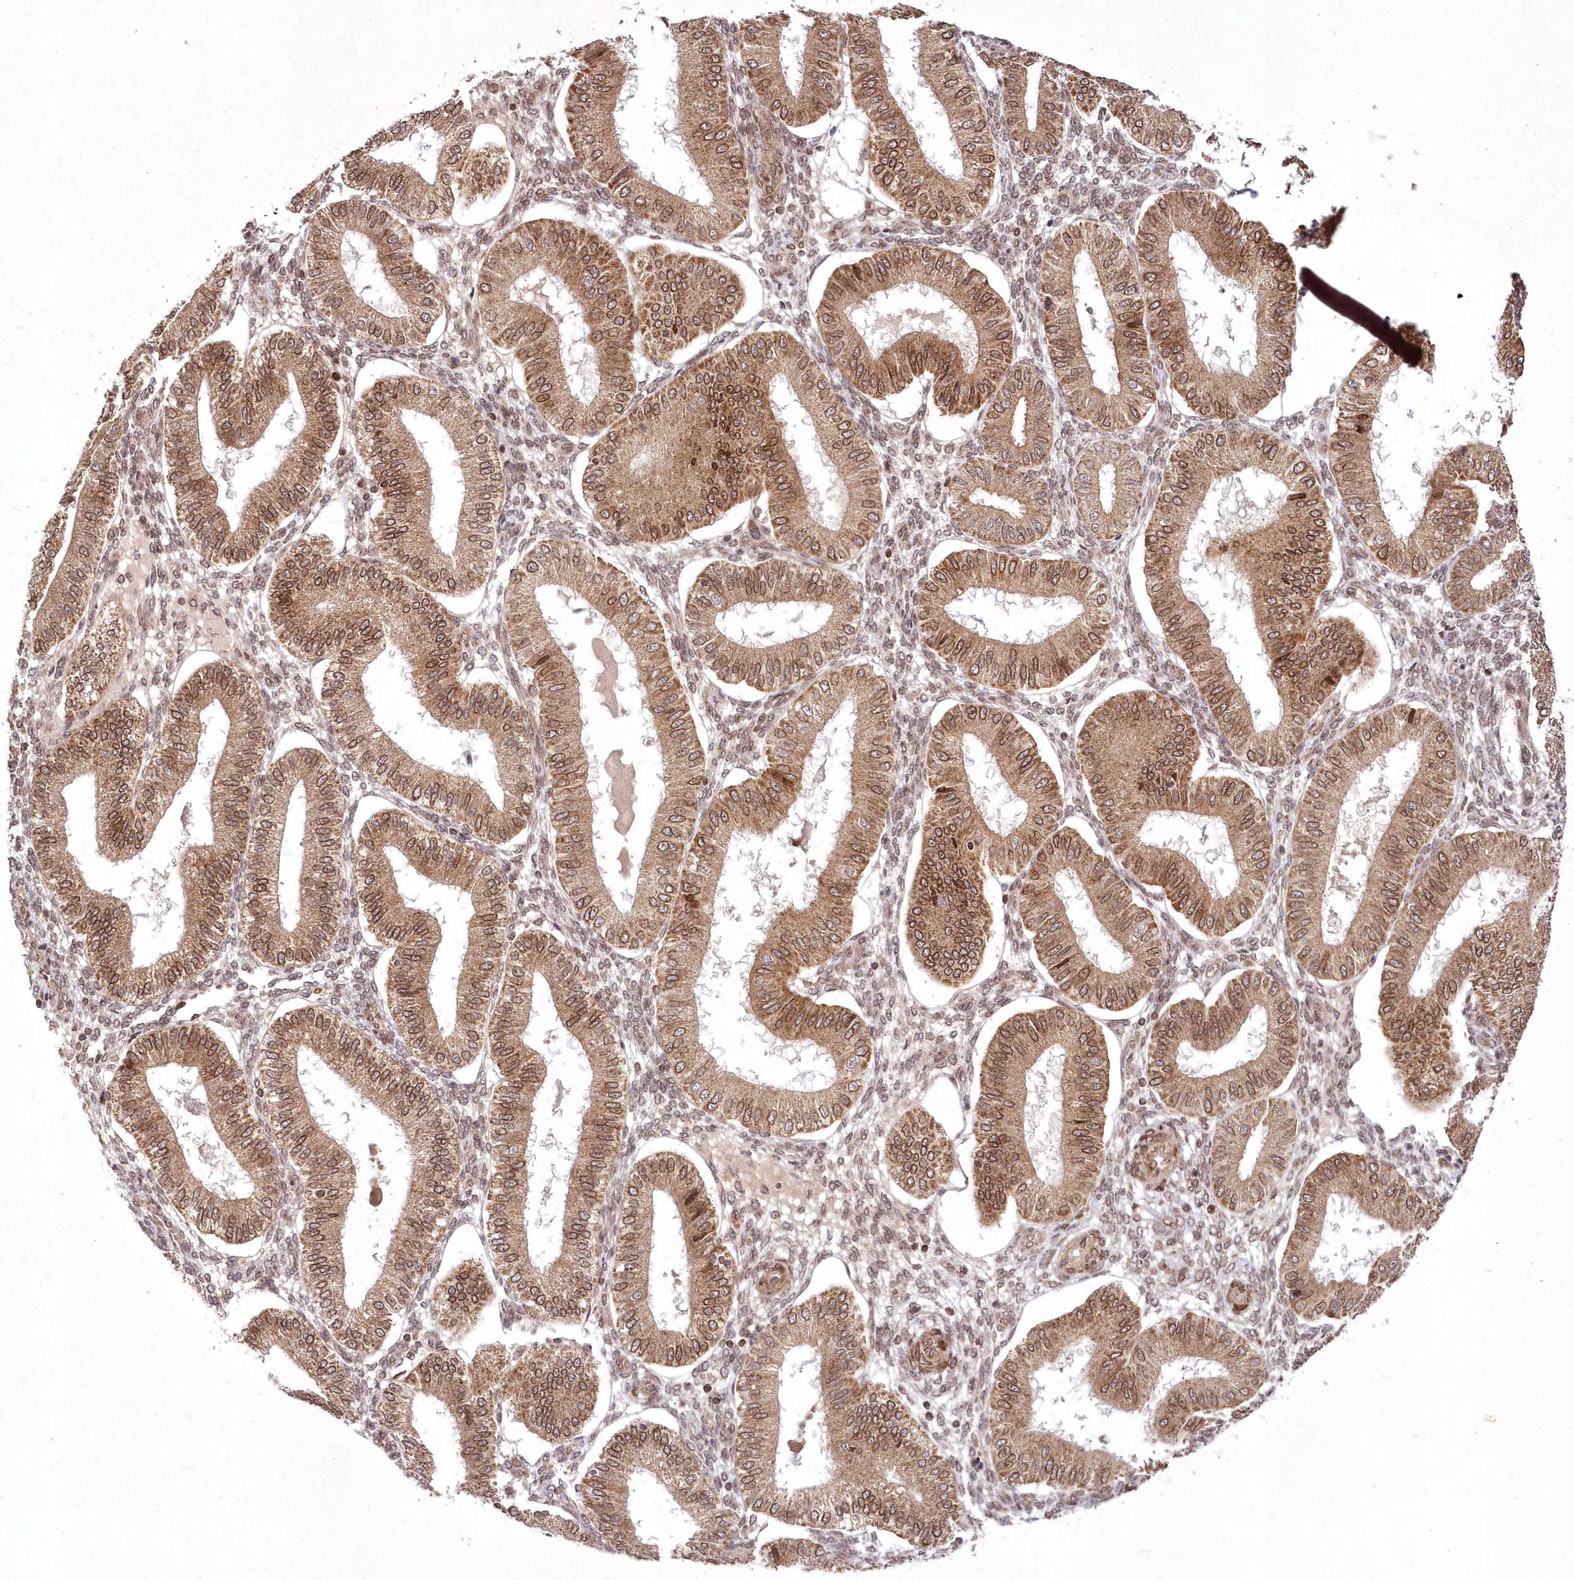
{"staining": {"intensity": "weak", "quantity": "25%-75%", "location": "cytoplasmic/membranous,nuclear"}, "tissue": "endometrium", "cell_type": "Cells in endometrial stroma", "image_type": "normal", "snomed": [{"axis": "morphology", "description": "Normal tissue, NOS"}, {"axis": "topography", "description": "Endometrium"}], "caption": "The micrograph demonstrates immunohistochemical staining of normal endometrium. There is weak cytoplasmic/membranous,nuclear expression is present in about 25%-75% of cells in endometrial stroma. (DAB IHC, brown staining for protein, blue staining for nuclei).", "gene": "DNAJC27", "patient": {"sex": "female", "age": 39}}